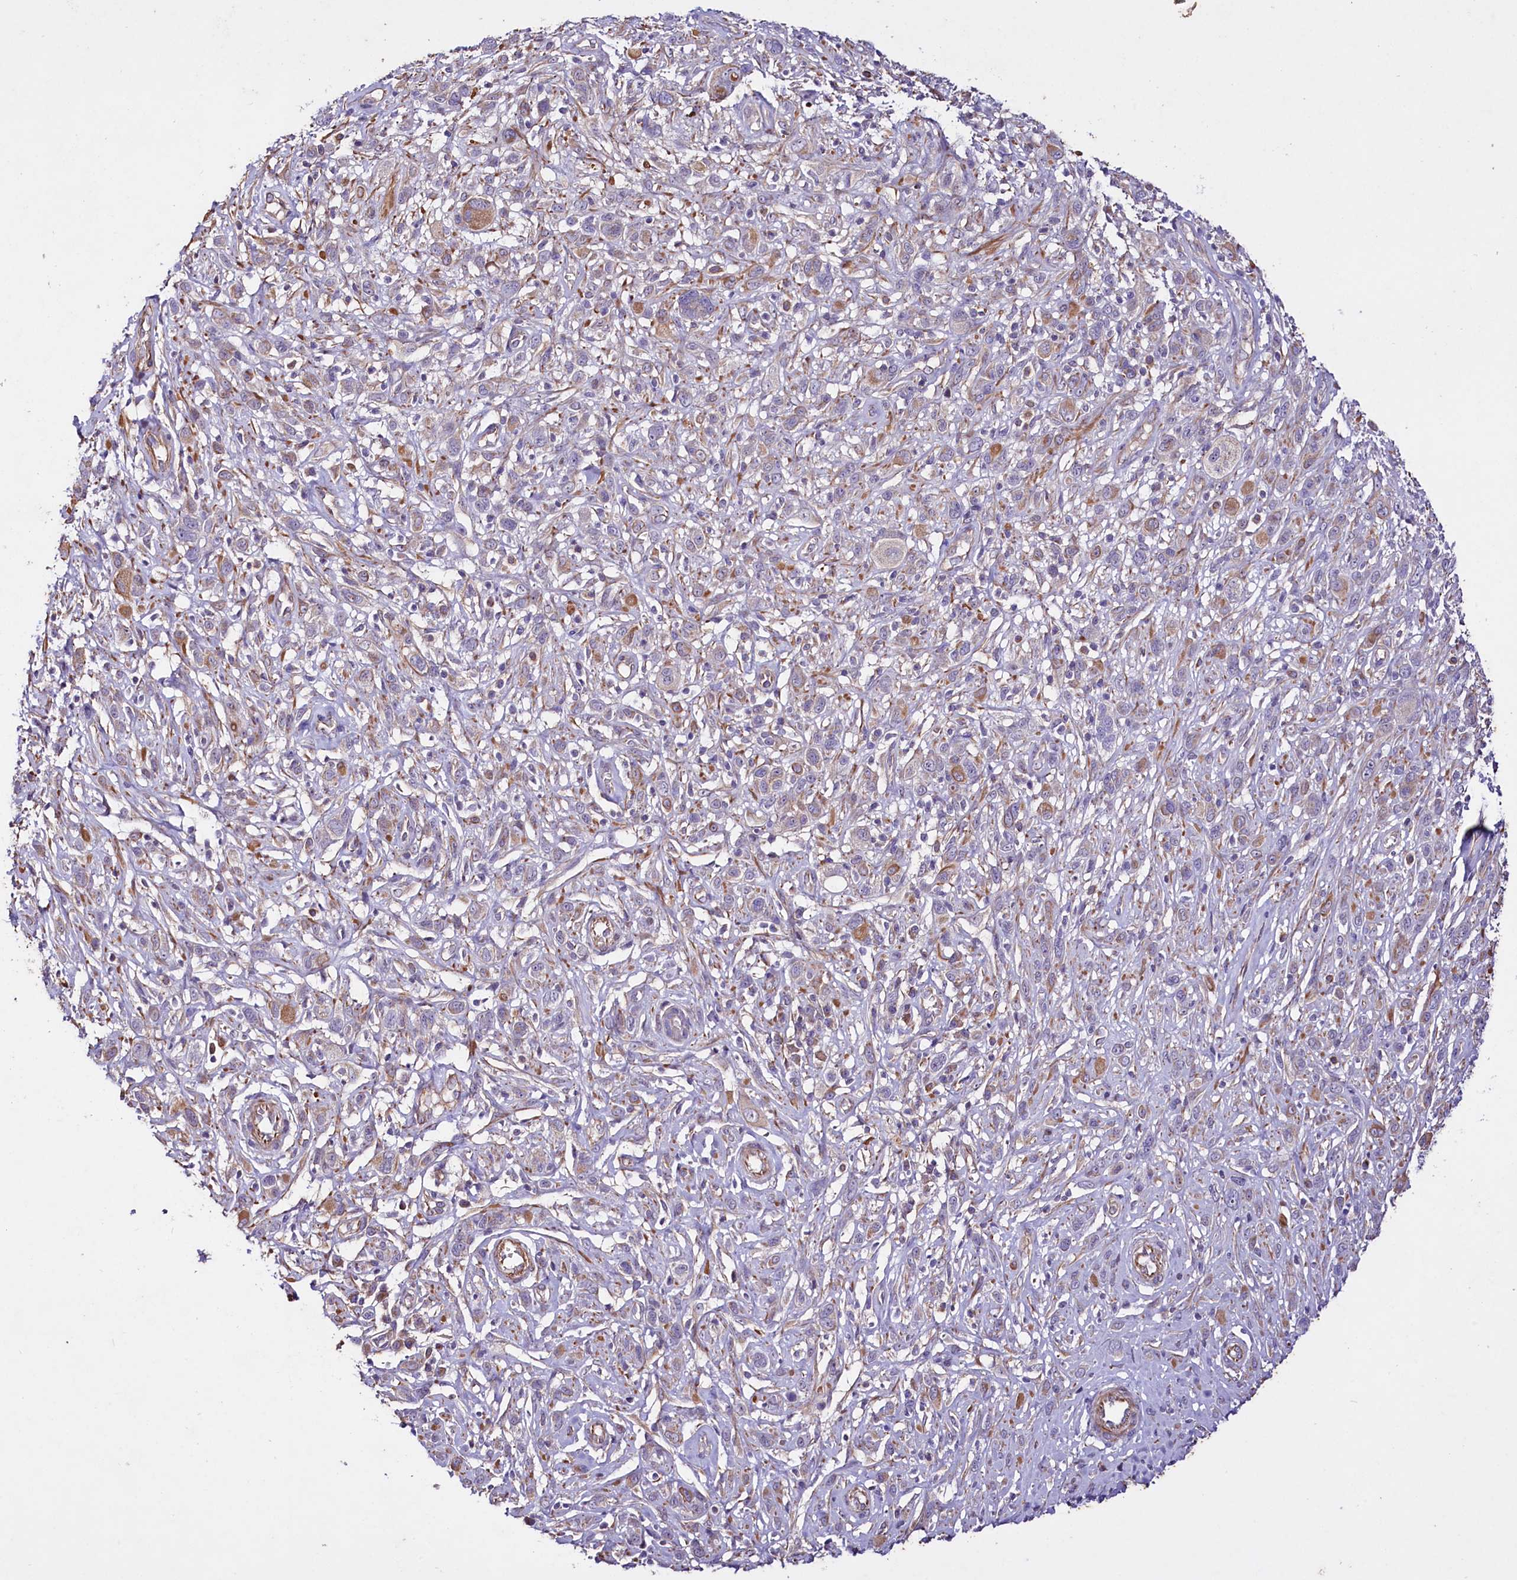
{"staining": {"intensity": "weak", "quantity": "<25%", "location": "cytoplasmic/membranous"}, "tissue": "melanoma", "cell_type": "Tumor cells", "image_type": "cancer", "snomed": [{"axis": "morphology", "description": "Malignant melanoma, NOS"}, {"axis": "topography", "description": "Skin of trunk"}], "caption": "The photomicrograph shows no significant positivity in tumor cells of malignant melanoma. (DAB IHC, high magnification).", "gene": "SLC7A1", "patient": {"sex": "male", "age": 71}}